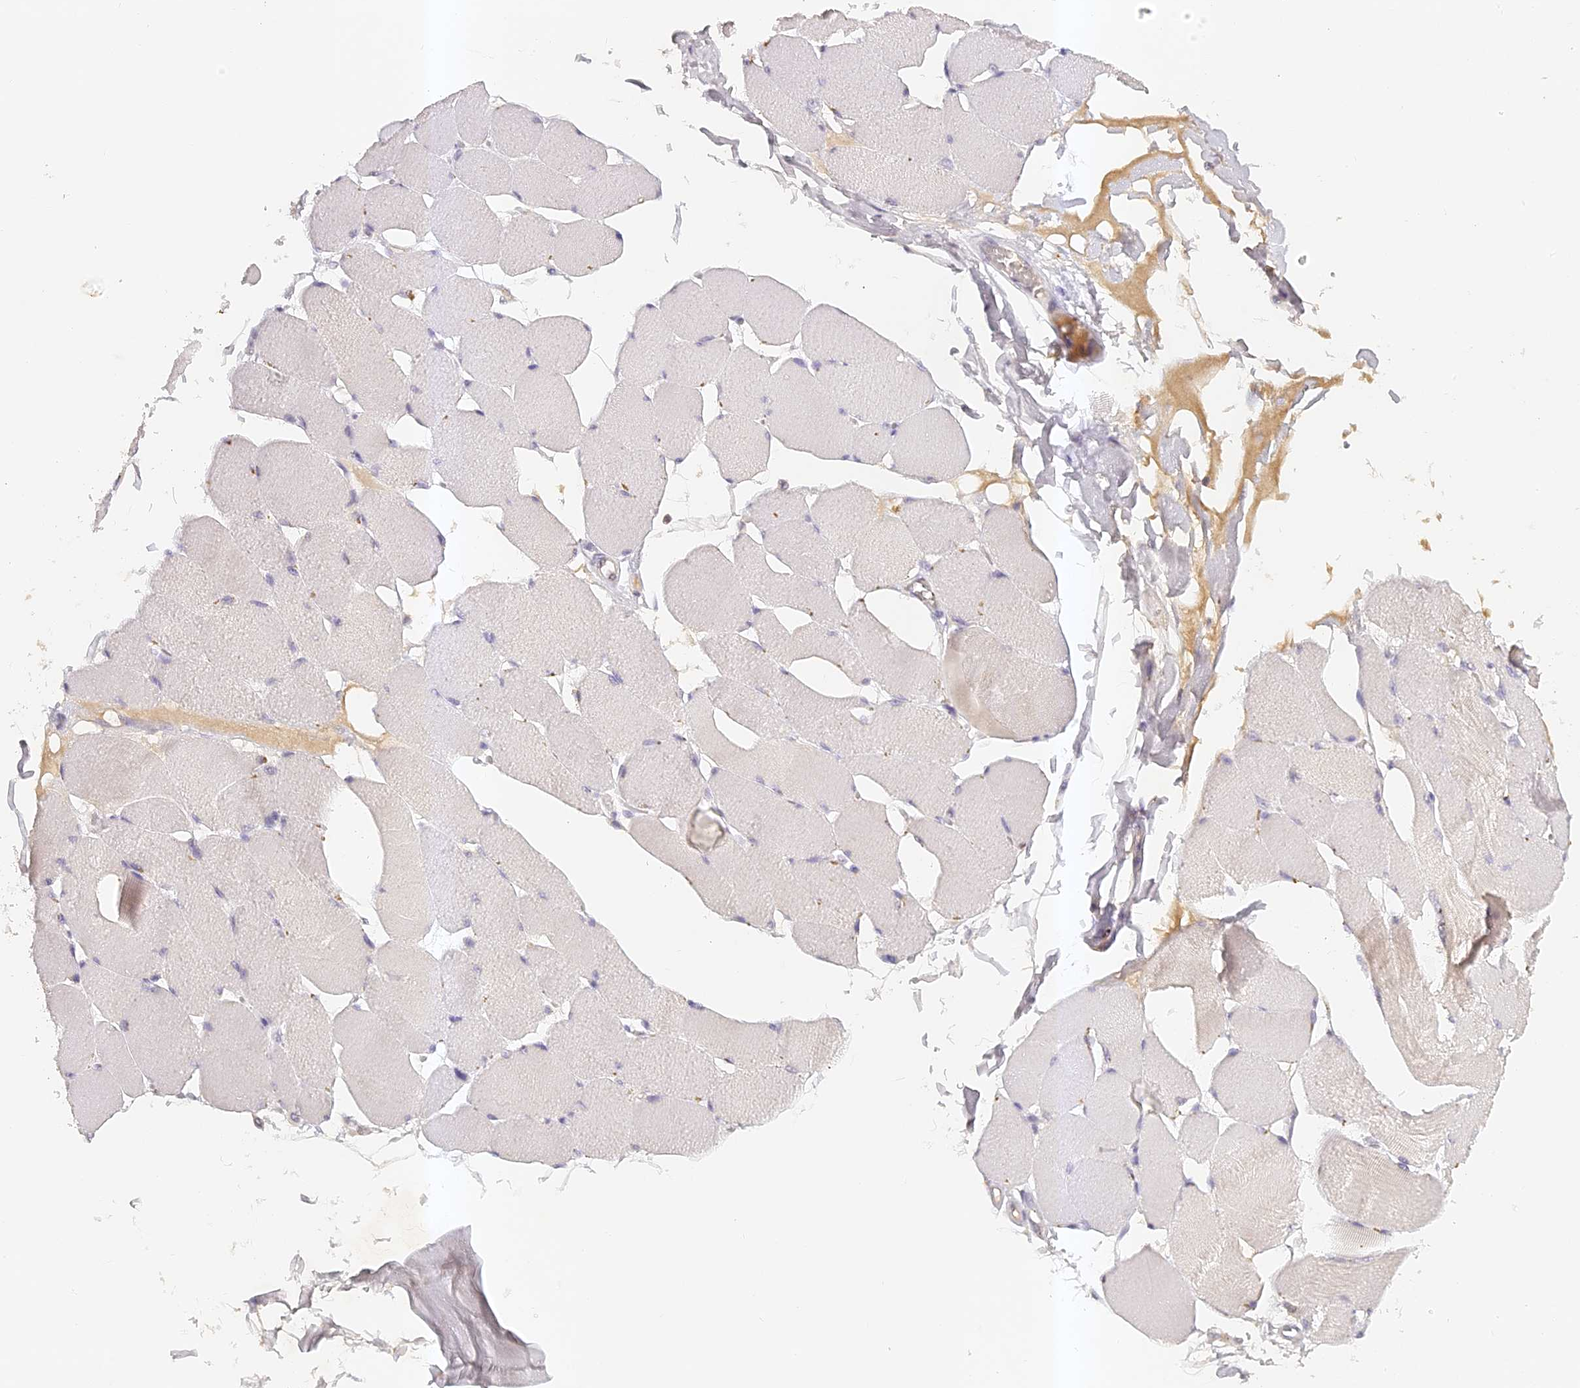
{"staining": {"intensity": "weak", "quantity": "<25%", "location": "cytoplasmic/membranous"}, "tissue": "skeletal muscle", "cell_type": "Myocytes", "image_type": "normal", "snomed": [{"axis": "morphology", "description": "Normal tissue, NOS"}, {"axis": "topography", "description": "Skin"}, {"axis": "topography", "description": "Skeletal muscle"}], "caption": "Myocytes show no significant expression in unremarkable skeletal muscle. The staining is performed using DAB brown chromogen with nuclei counter-stained in using hematoxylin.", "gene": "ELL3", "patient": {"sex": "male", "age": 83}}